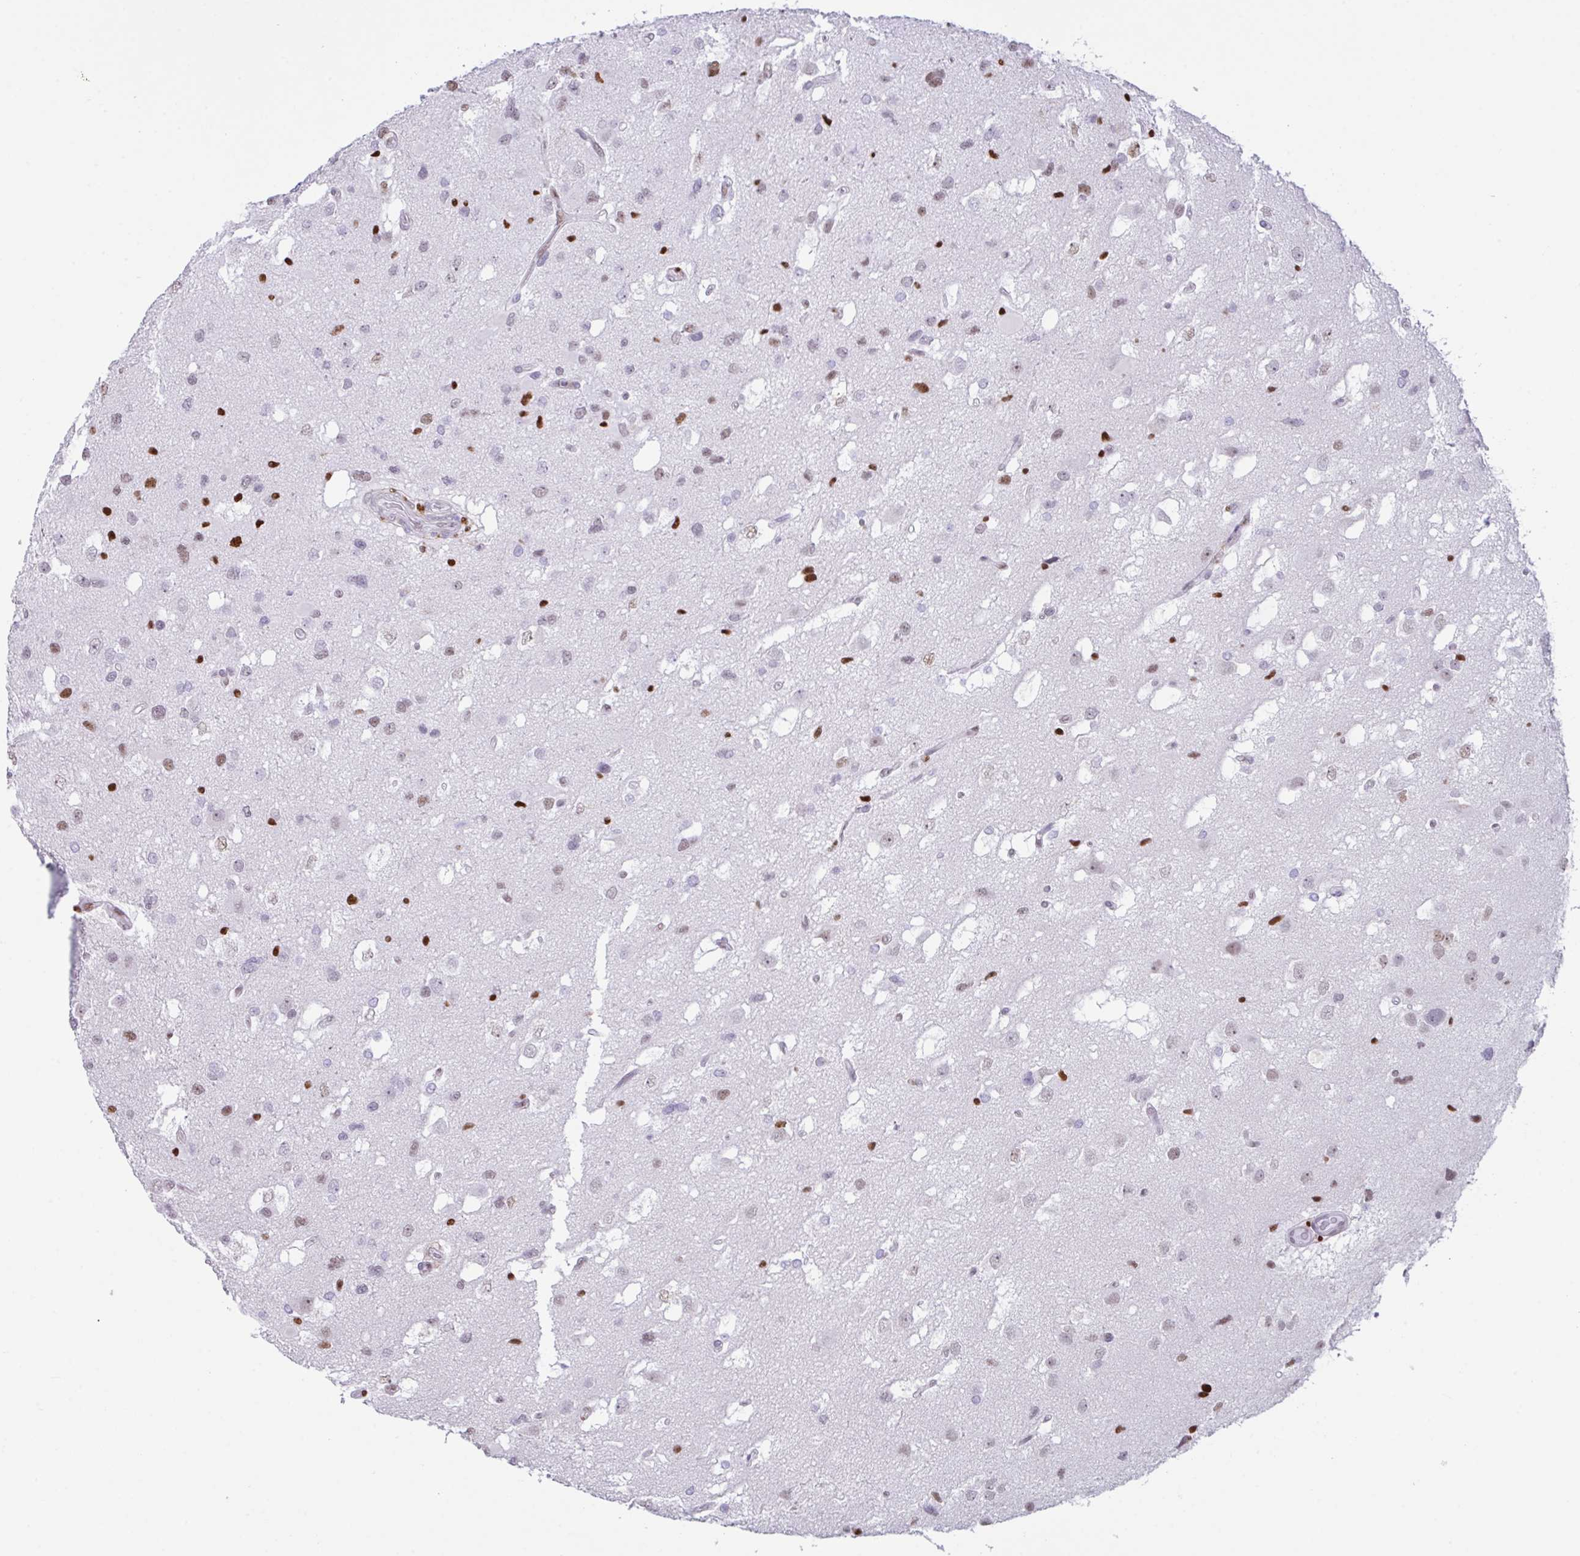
{"staining": {"intensity": "weak", "quantity": "<25%", "location": "nuclear"}, "tissue": "glioma", "cell_type": "Tumor cells", "image_type": "cancer", "snomed": [{"axis": "morphology", "description": "Glioma, malignant, High grade"}, {"axis": "topography", "description": "Brain"}], "caption": "Protein analysis of malignant glioma (high-grade) shows no significant staining in tumor cells.", "gene": "BTBD10", "patient": {"sex": "male", "age": 53}}